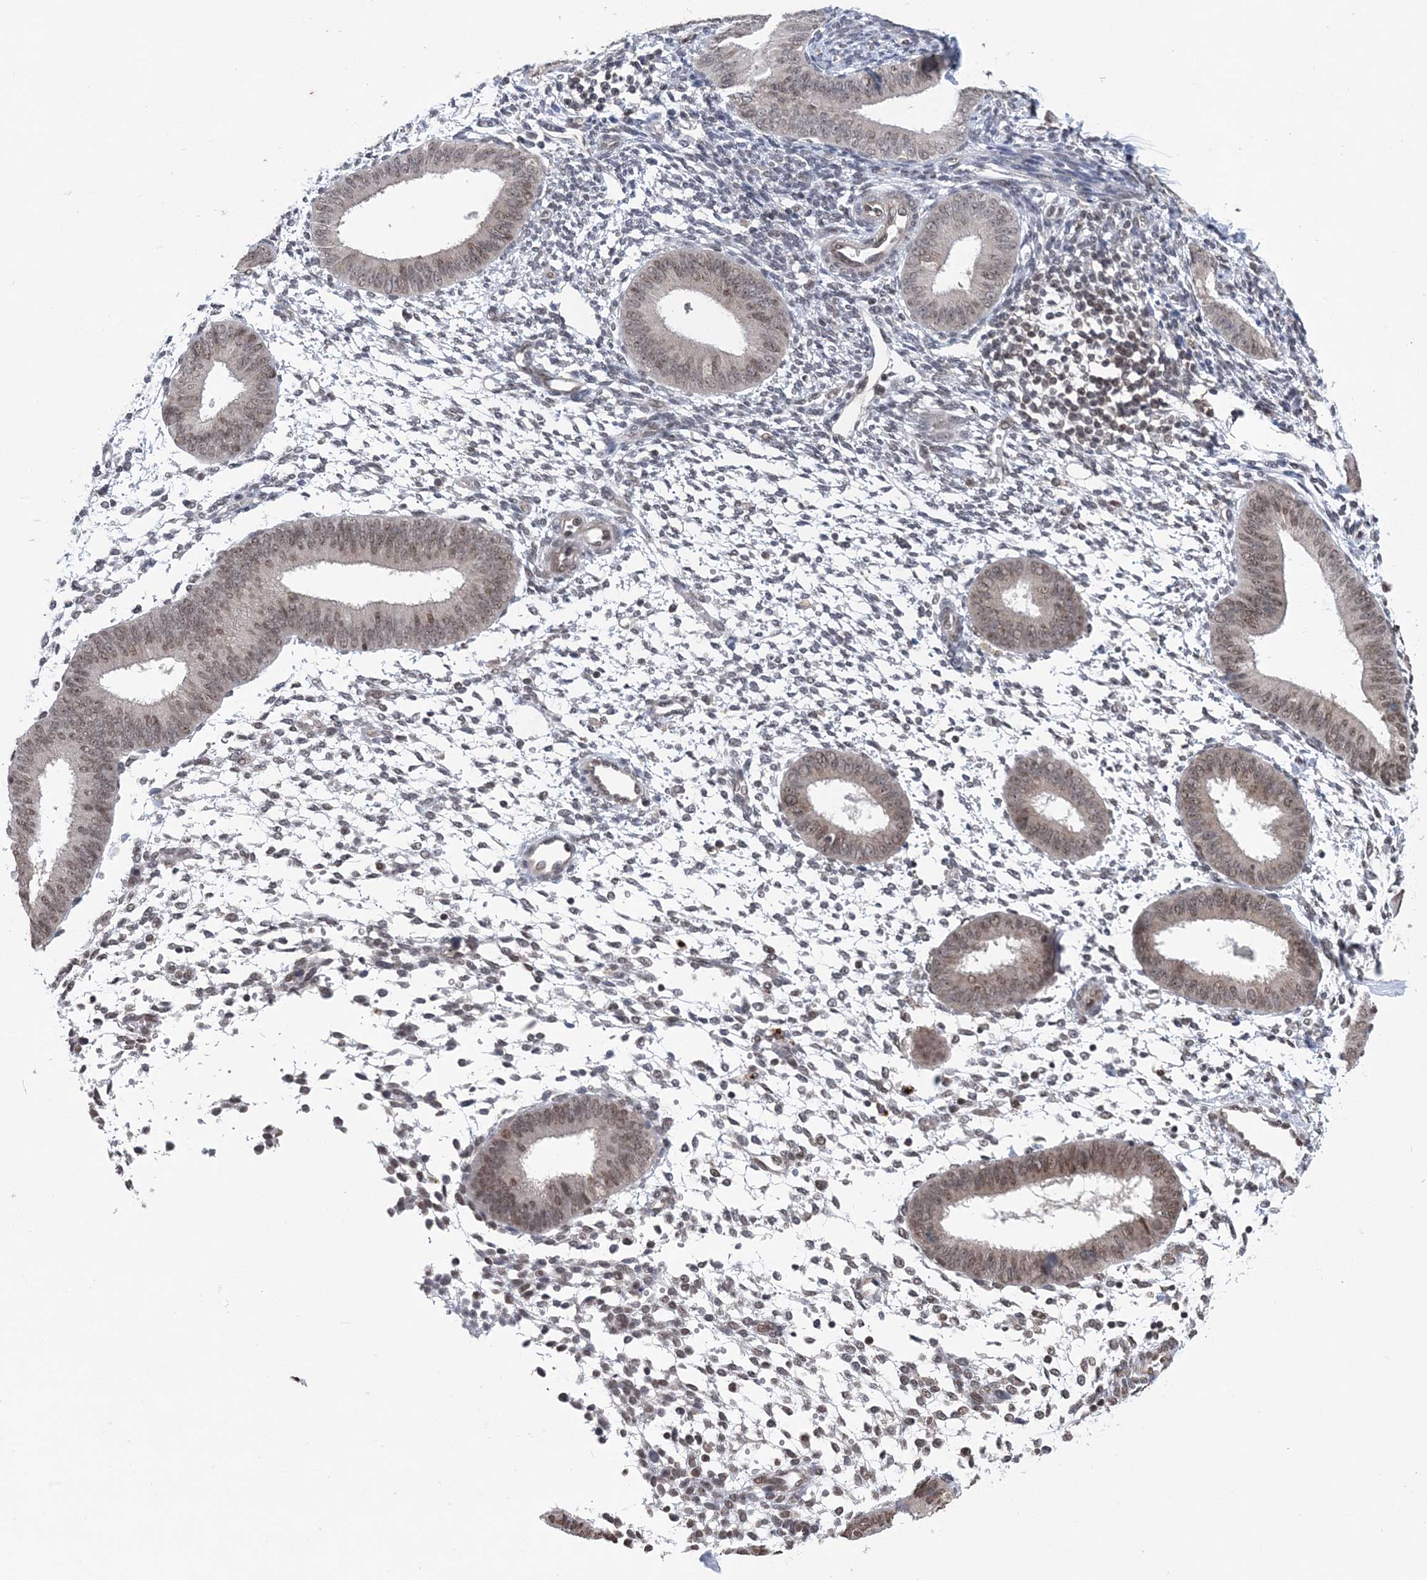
{"staining": {"intensity": "moderate", "quantity": "<25%", "location": "nuclear"}, "tissue": "endometrium", "cell_type": "Cells in endometrial stroma", "image_type": "normal", "snomed": [{"axis": "morphology", "description": "Normal tissue, NOS"}, {"axis": "topography", "description": "Uterus"}, {"axis": "topography", "description": "Endometrium"}], "caption": "This is an image of immunohistochemistry (IHC) staining of unremarkable endometrium, which shows moderate positivity in the nuclear of cells in endometrial stroma.", "gene": "CCDC152", "patient": {"sex": "female", "age": 48}}